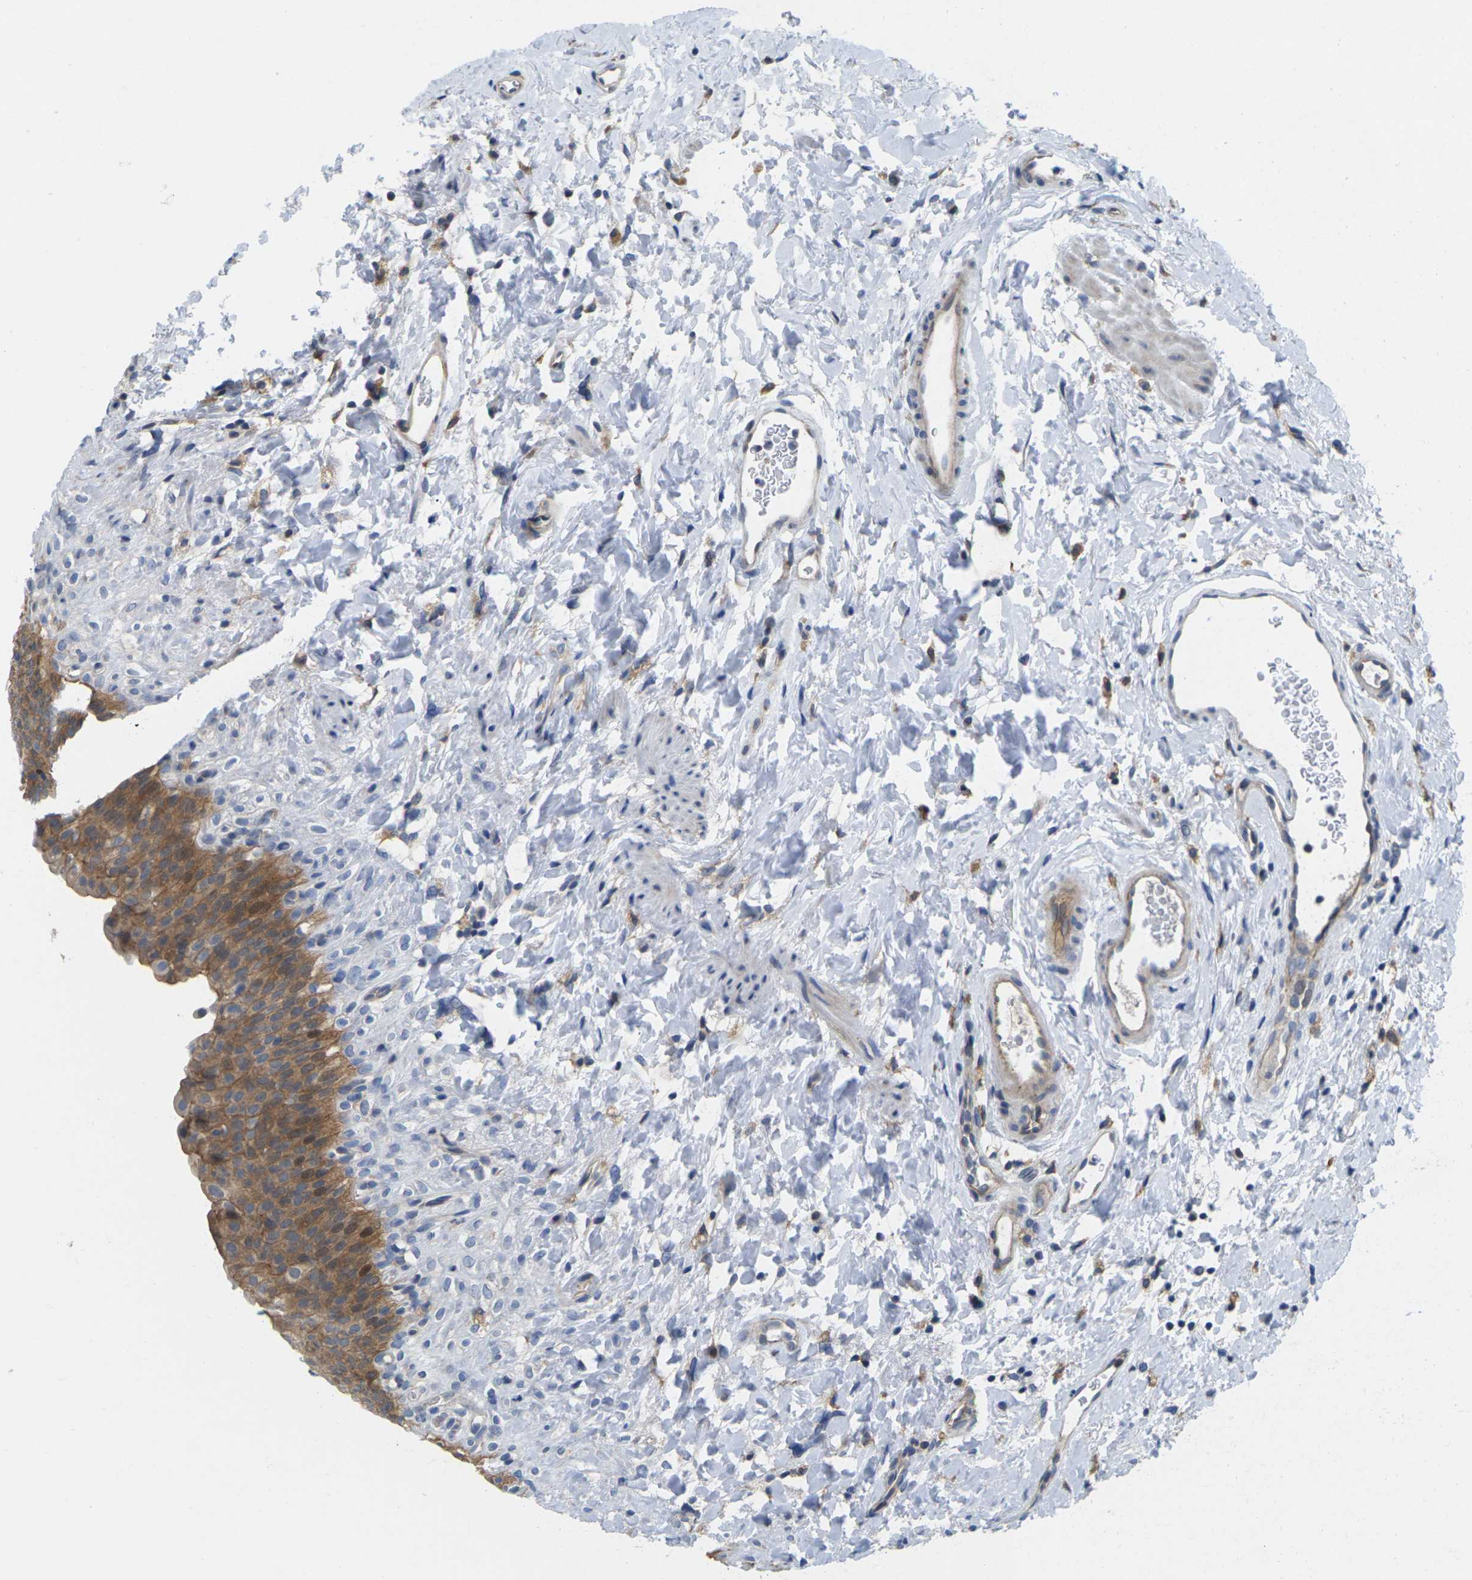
{"staining": {"intensity": "moderate", "quantity": ">75%", "location": "cytoplasmic/membranous,nuclear"}, "tissue": "urinary bladder", "cell_type": "Urothelial cells", "image_type": "normal", "snomed": [{"axis": "morphology", "description": "Normal tissue, NOS"}, {"axis": "topography", "description": "Urinary bladder"}], "caption": "Immunohistochemical staining of unremarkable urinary bladder exhibits medium levels of moderate cytoplasmic/membranous,nuclear expression in about >75% of urothelial cells.", "gene": "SCNN1A", "patient": {"sex": "female", "age": 79}}